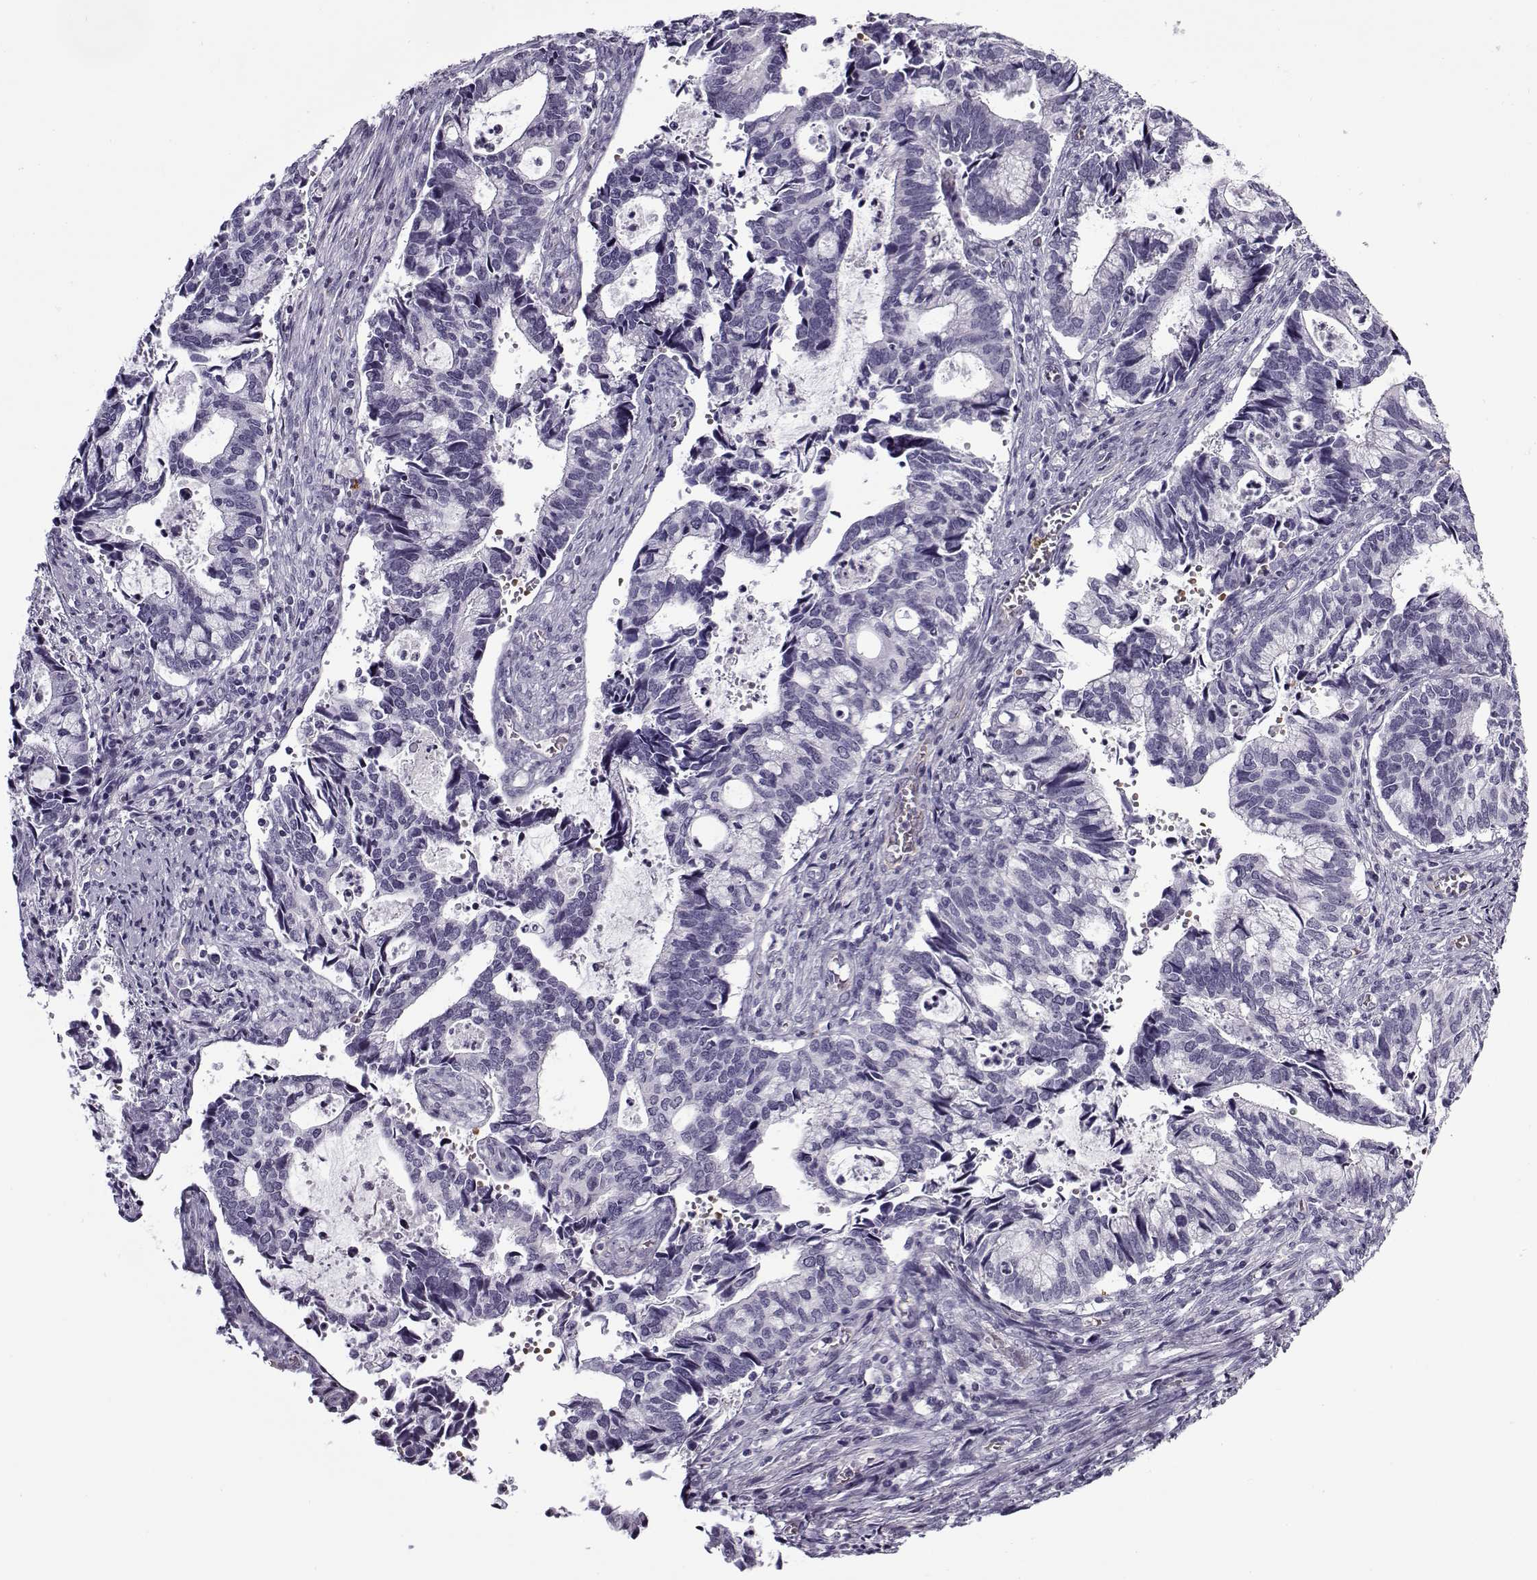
{"staining": {"intensity": "negative", "quantity": "none", "location": "none"}, "tissue": "cervical cancer", "cell_type": "Tumor cells", "image_type": "cancer", "snomed": [{"axis": "morphology", "description": "Adenocarcinoma, NOS"}, {"axis": "topography", "description": "Cervix"}], "caption": "A high-resolution photomicrograph shows immunohistochemistry staining of cervical cancer (adenocarcinoma), which shows no significant staining in tumor cells.", "gene": "SNCA", "patient": {"sex": "female", "age": 42}}